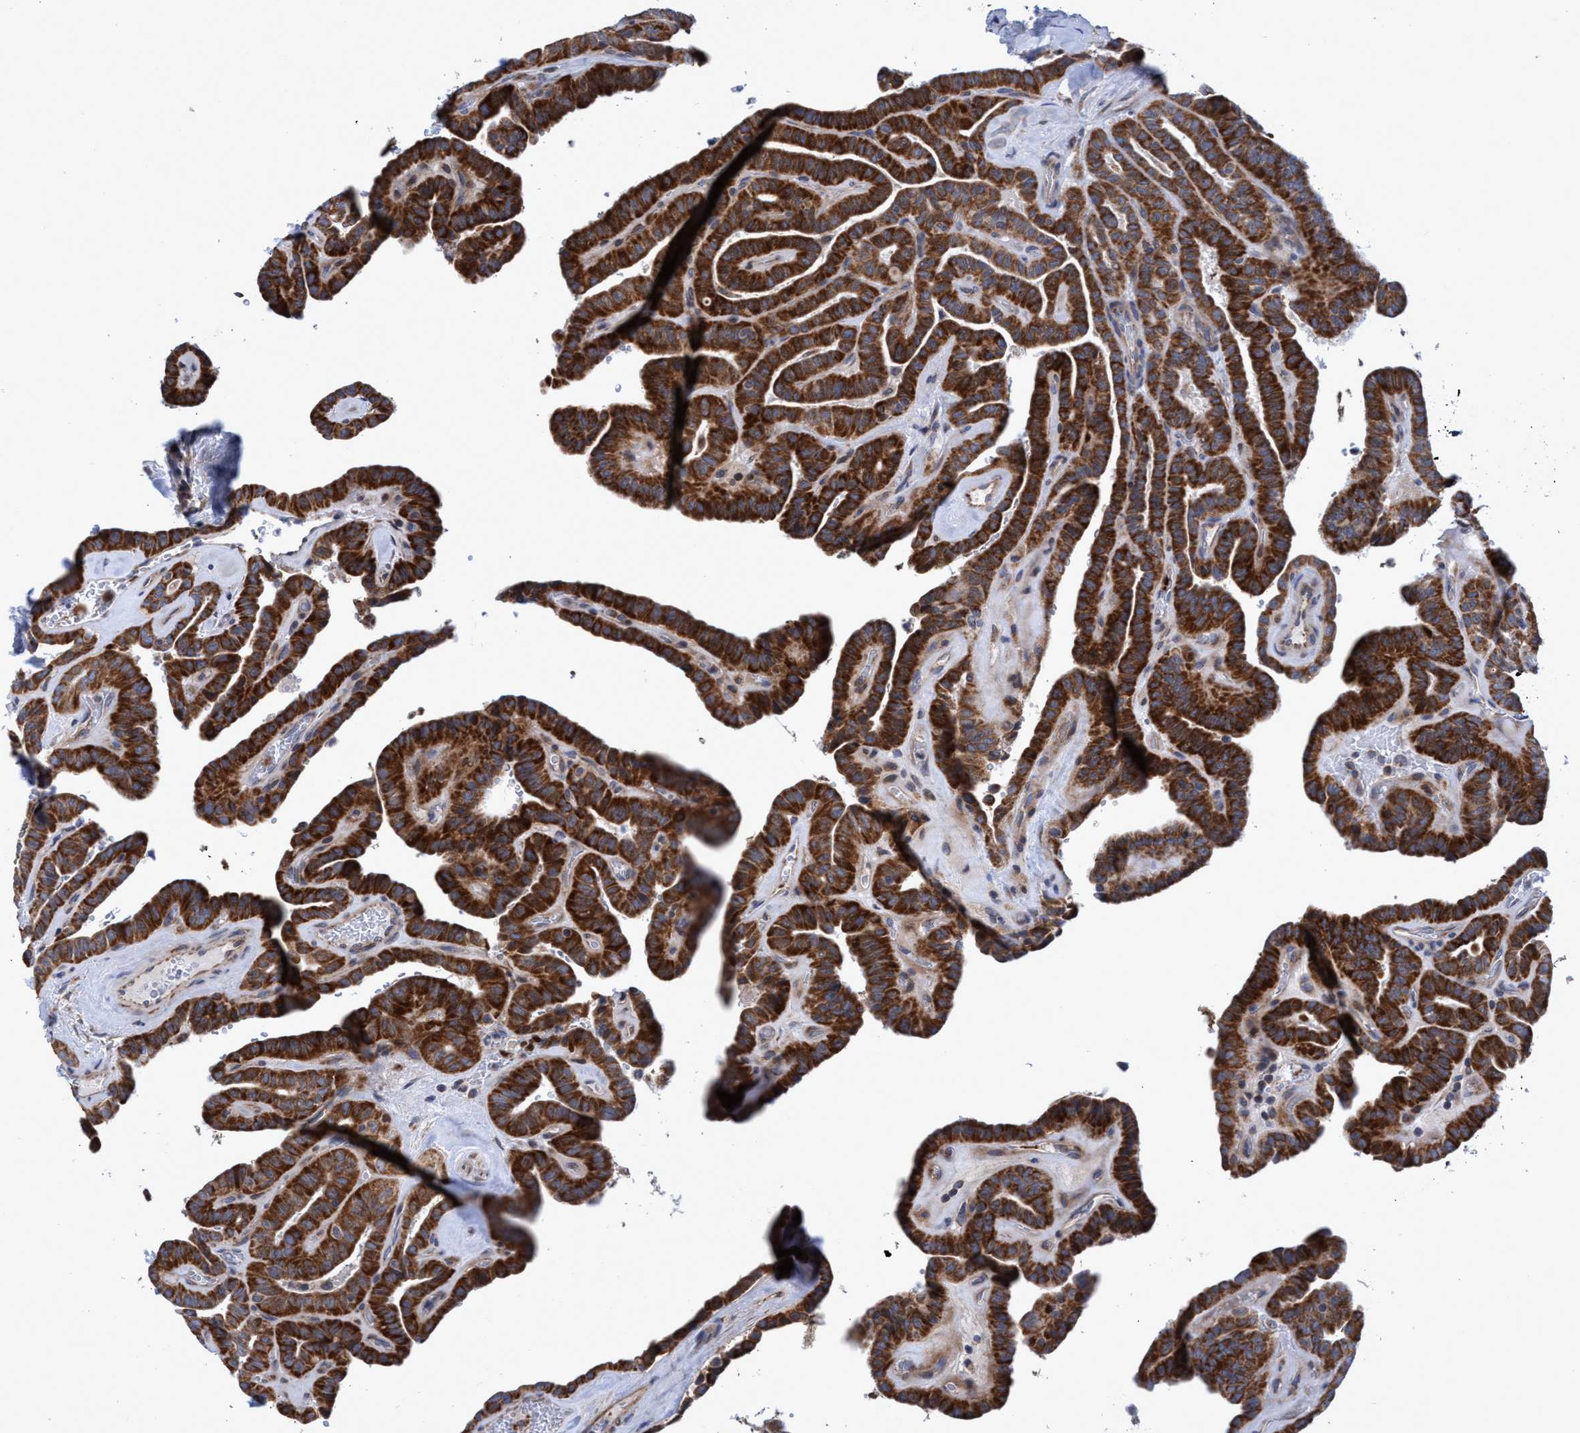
{"staining": {"intensity": "strong", "quantity": ">75%", "location": "cytoplasmic/membranous"}, "tissue": "thyroid cancer", "cell_type": "Tumor cells", "image_type": "cancer", "snomed": [{"axis": "morphology", "description": "Papillary adenocarcinoma, NOS"}, {"axis": "topography", "description": "Thyroid gland"}], "caption": "The histopathology image exhibits a brown stain indicating the presence of a protein in the cytoplasmic/membranous of tumor cells in thyroid cancer (papillary adenocarcinoma).", "gene": "NAT16", "patient": {"sex": "male", "age": 77}}